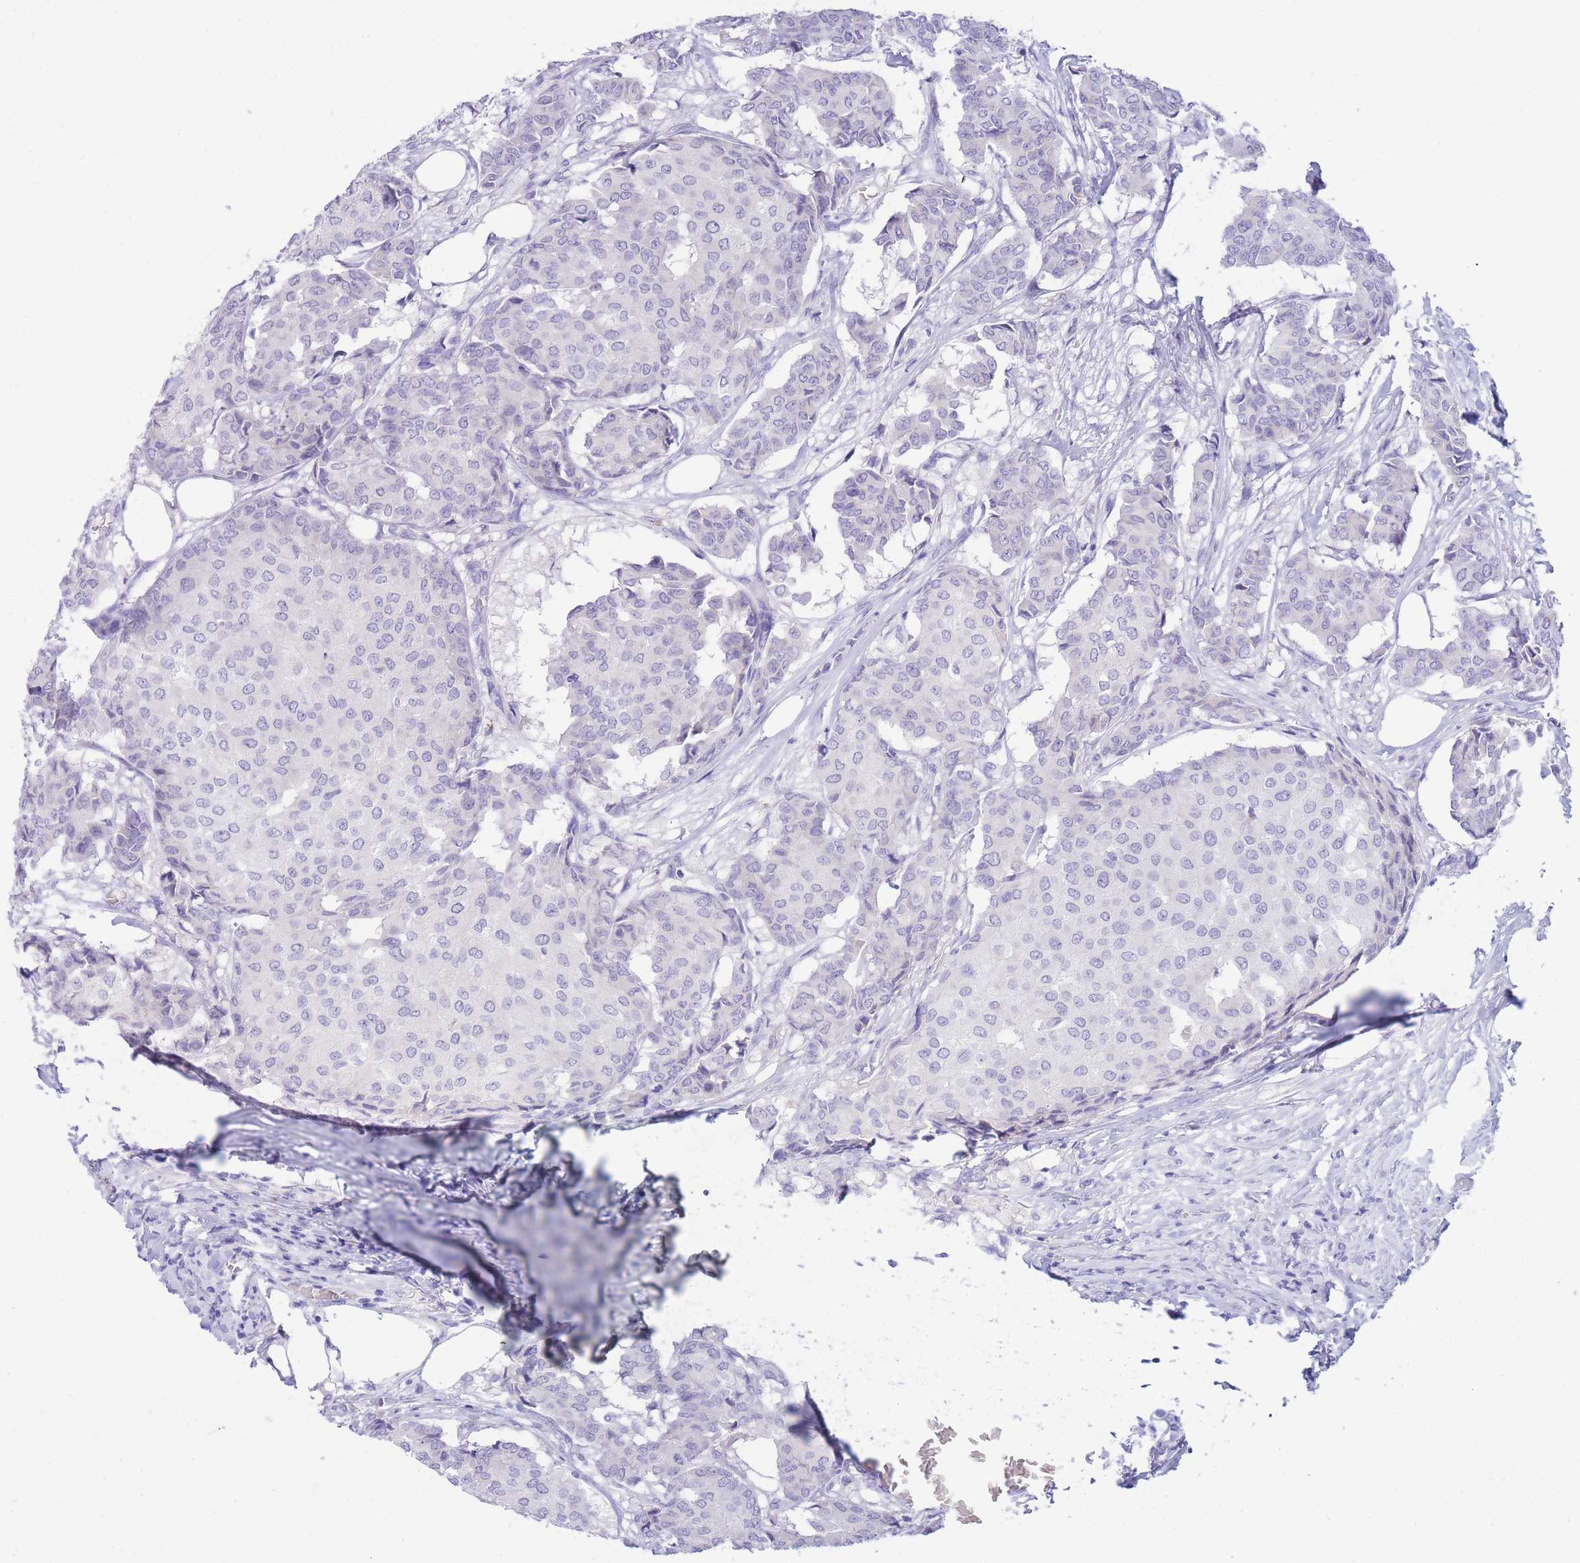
{"staining": {"intensity": "negative", "quantity": "none", "location": "none"}, "tissue": "breast cancer", "cell_type": "Tumor cells", "image_type": "cancer", "snomed": [{"axis": "morphology", "description": "Duct carcinoma"}, {"axis": "topography", "description": "Breast"}], "caption": "Immunohistochemistry (IHC) of human infiltrating ductal carcinoma (breast) shows no expression in tumor cells.", "gene": "SSUH2", "patient": {"sex": "female", "age": 75}}